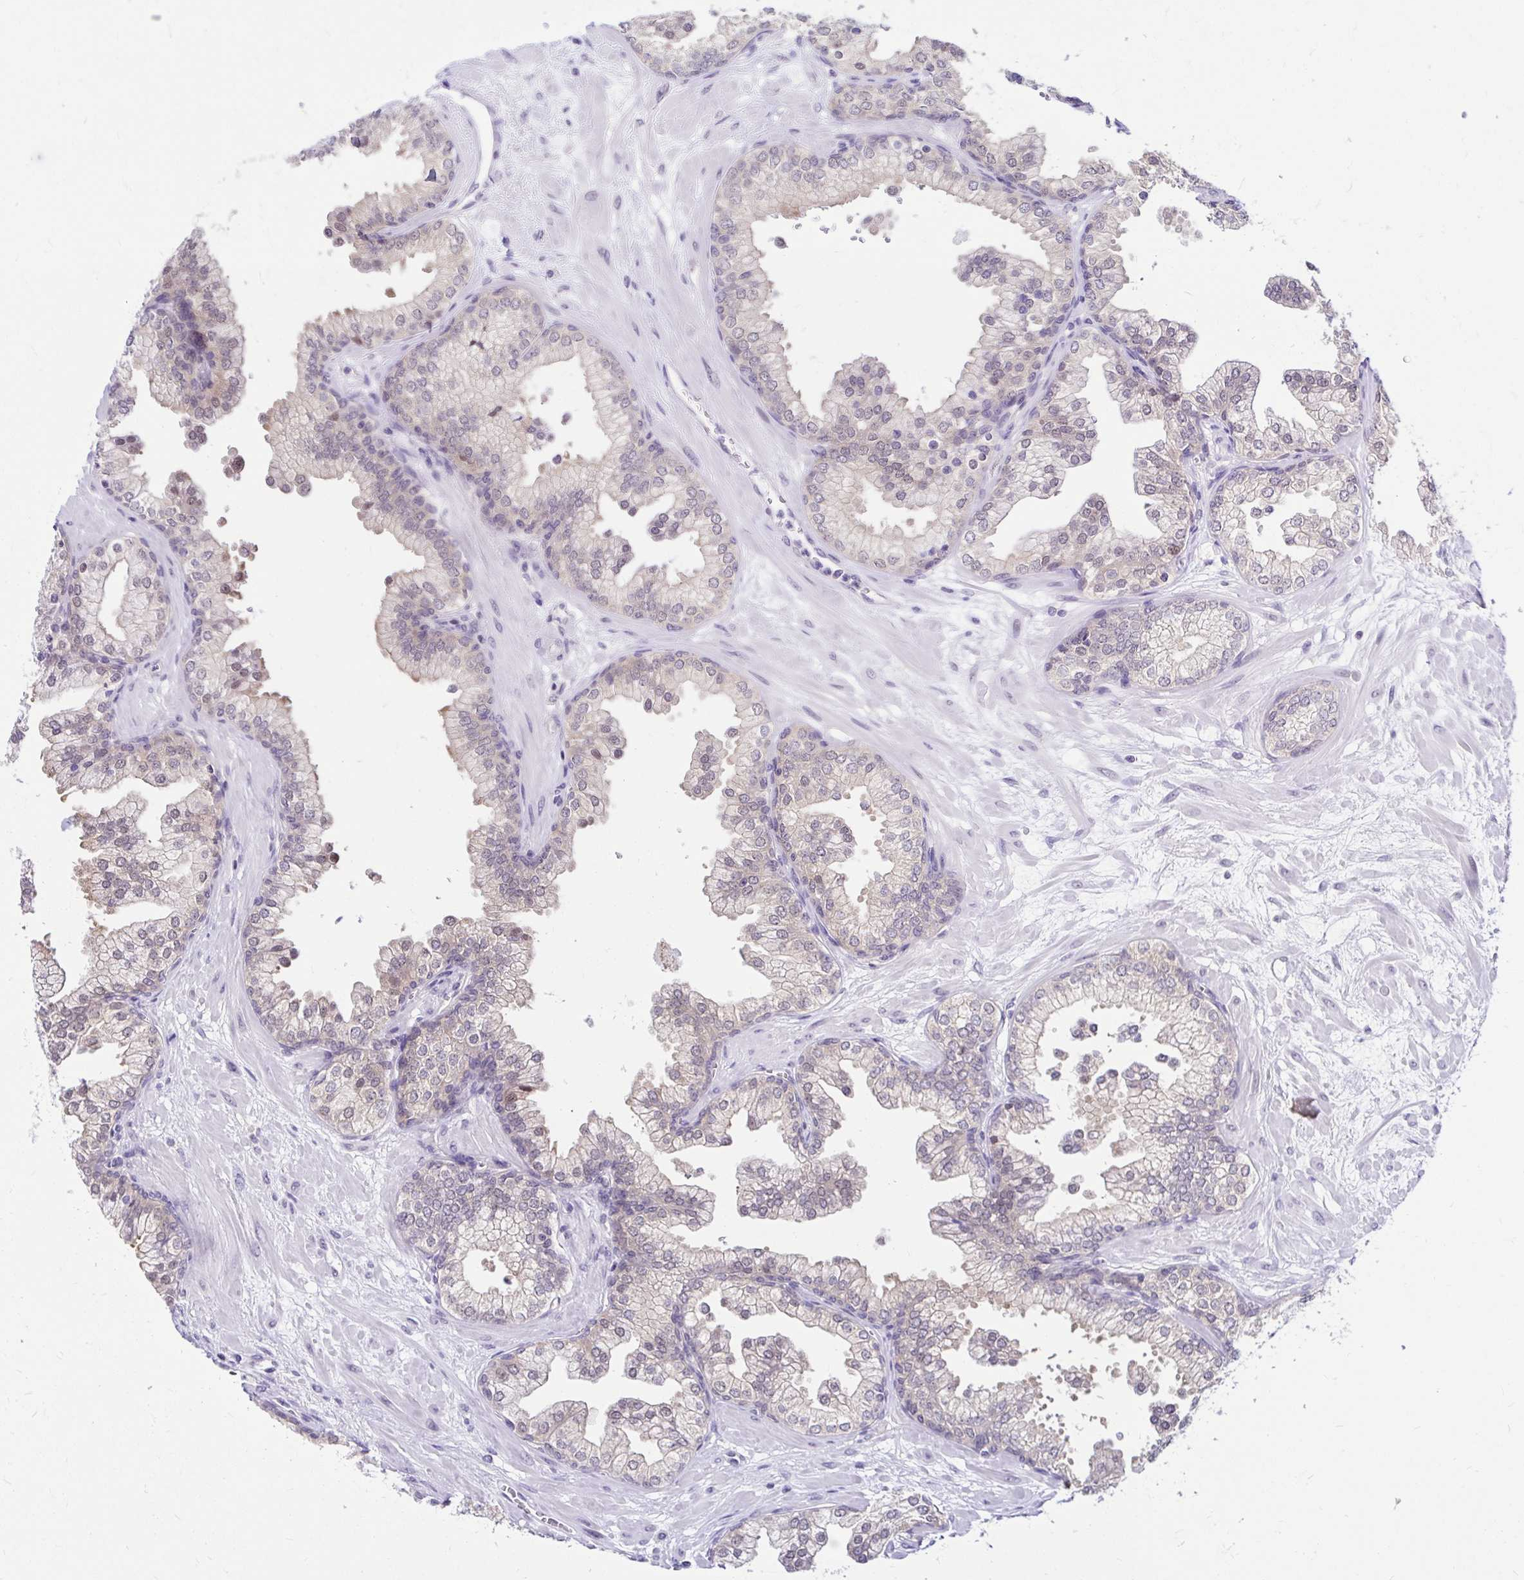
{"staining": {"intensity": "weak", "quantity": "<25%", "location": "nuclear"}, "tissue": "prostate", "cell_type": "Glandular cells", "image_type": "normal", "snomed": [{"axis": "morphology", "description": "Normal tissue, NOS"}, {"axis": "topography", "description": "Prostate"}, {"axis": "topography", "description": "Peripheral nerve tissue"}], "caption": "Immunohistochemistry micrograph of benign human prostate stained for a protein (brown), which shows no positivity in glandular cells.", "gene": "PSMD3", "patient": {"sex": "male", "age": 61}}